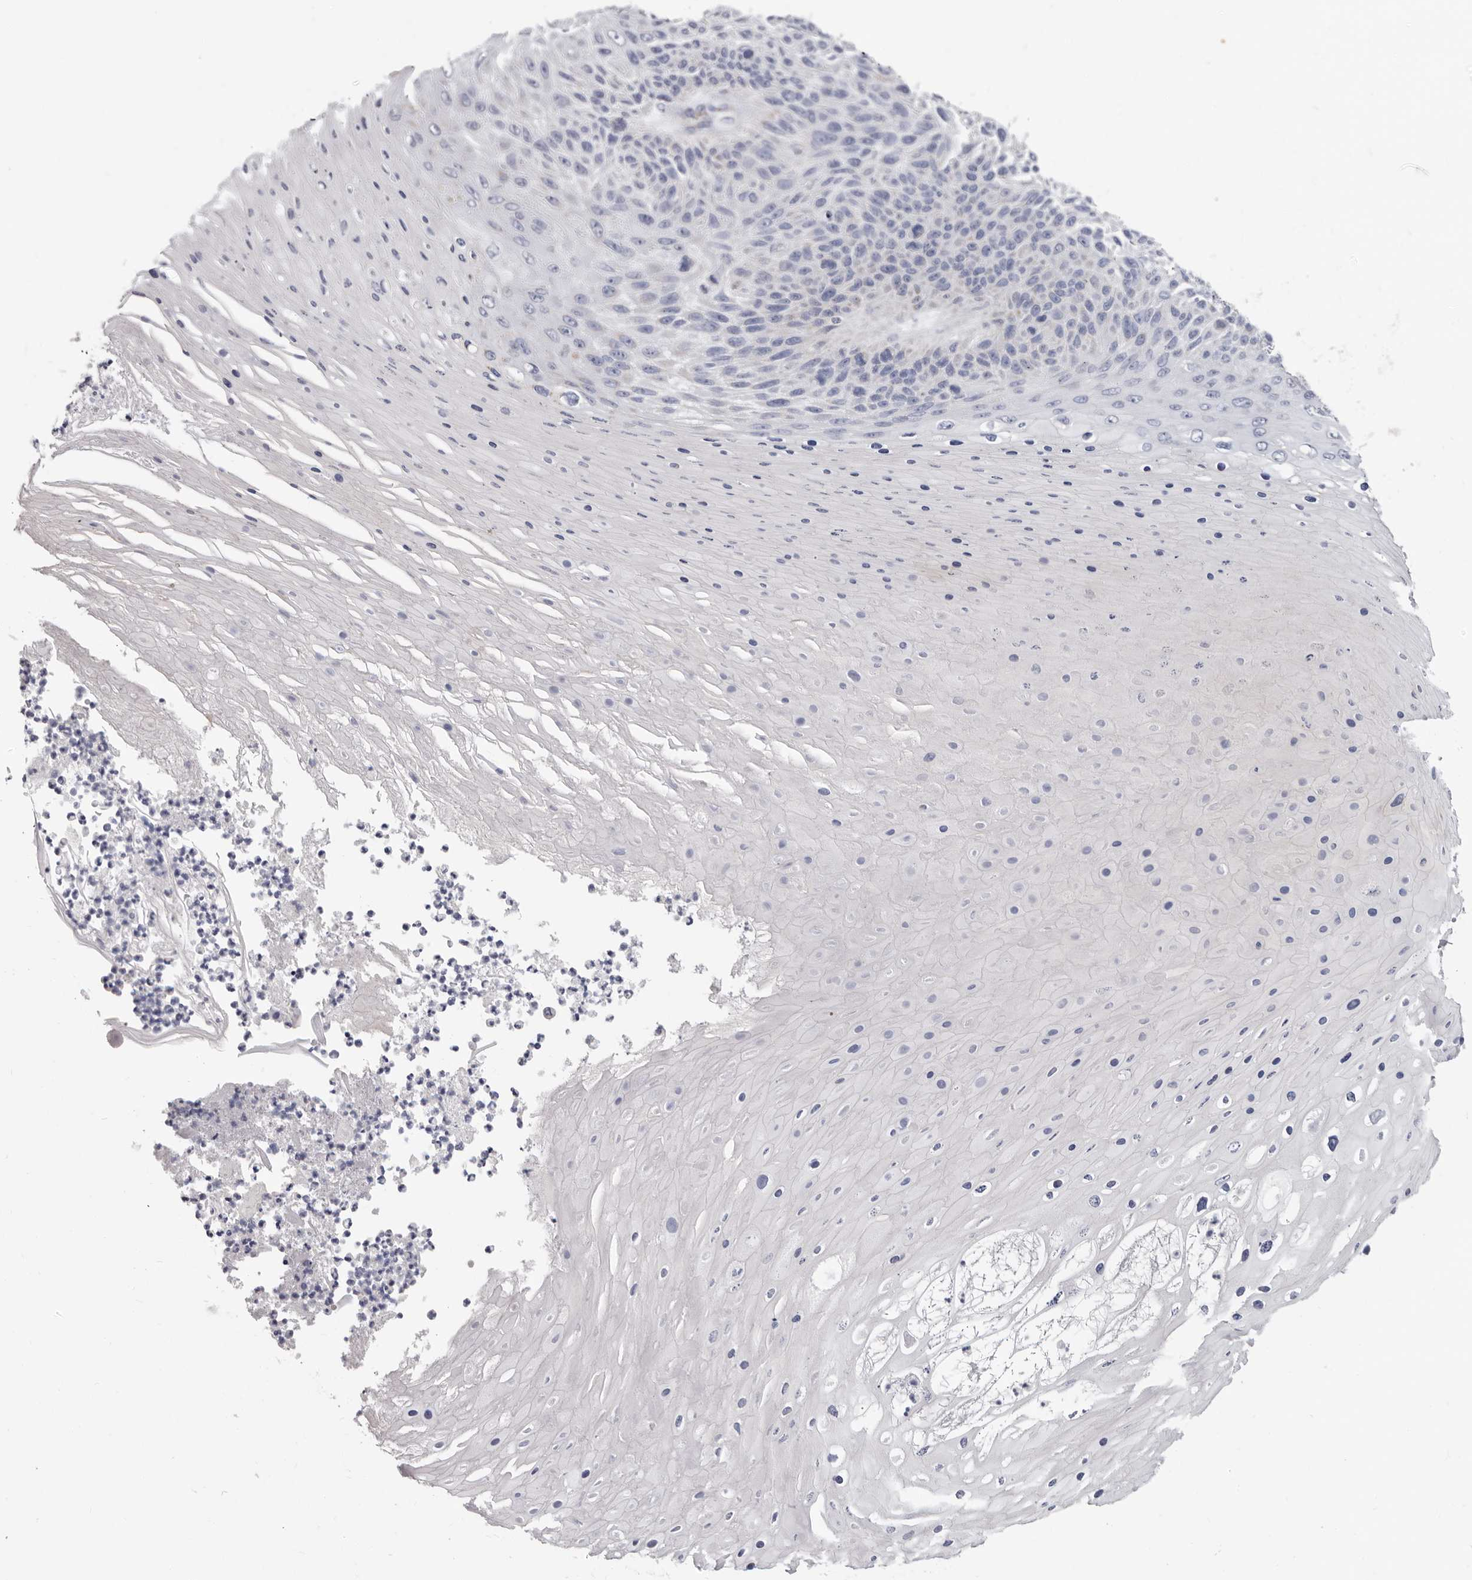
{"staining": {"intensity": "weak", "quantity": "<25%", "location": "cytoplasmic/membranous"}, "tissue": "skin cancer", "cell_type": "Tumor cells", "image_type": "cancer", "snomed": [{"axis": "morphology", "description": "Squamous cell carcinoma, NOS"}, {"axis": "topography", "description": "Skin"}], "caption": "Immunohistochemical staining of skin squamous cell carcinoma reveals no significant expression in tumor cells.", "gene": "RSPO2", "patient": {"sex": "female", "age": 88}}